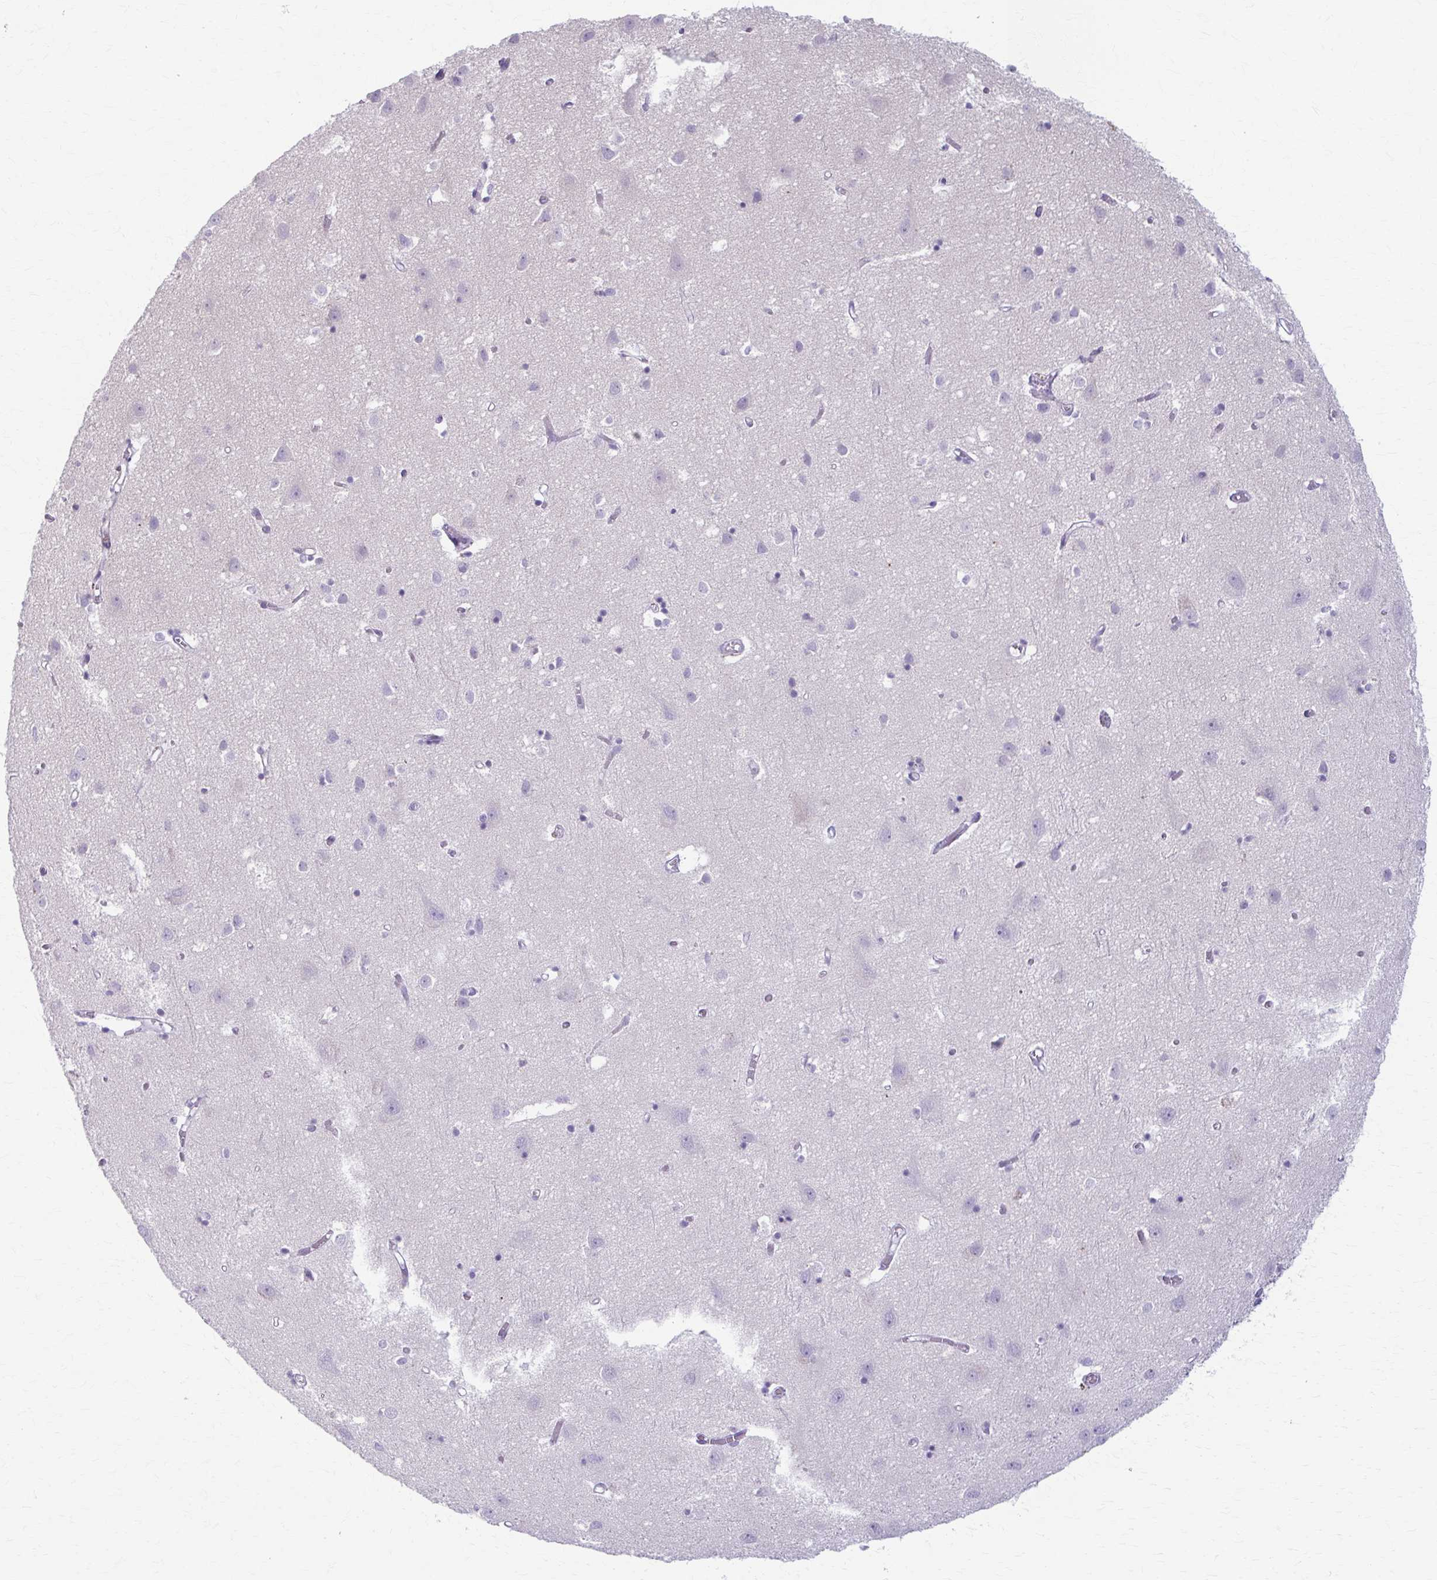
{"staining": {"intensity": "negative", "quantity": "none", "location": "none"}, "tissue": "cerebral cortex", "cell_type": "Endothelial cells", "image_type": "normal", "snomed": [{"axis": "morphology", "description": "Normal tissue, NOS"}, {"axis": "topography", "description": "Cerebral cortex"}], "caption": "IHC of benign human cerebral cortex displays no positivity in endothelial cells. (Immunohistochemistry (ihc), brightfield microscopy, high magnification).", "gene": "LDLRAP1", "patient": {"sex": "male", "age": 70}}